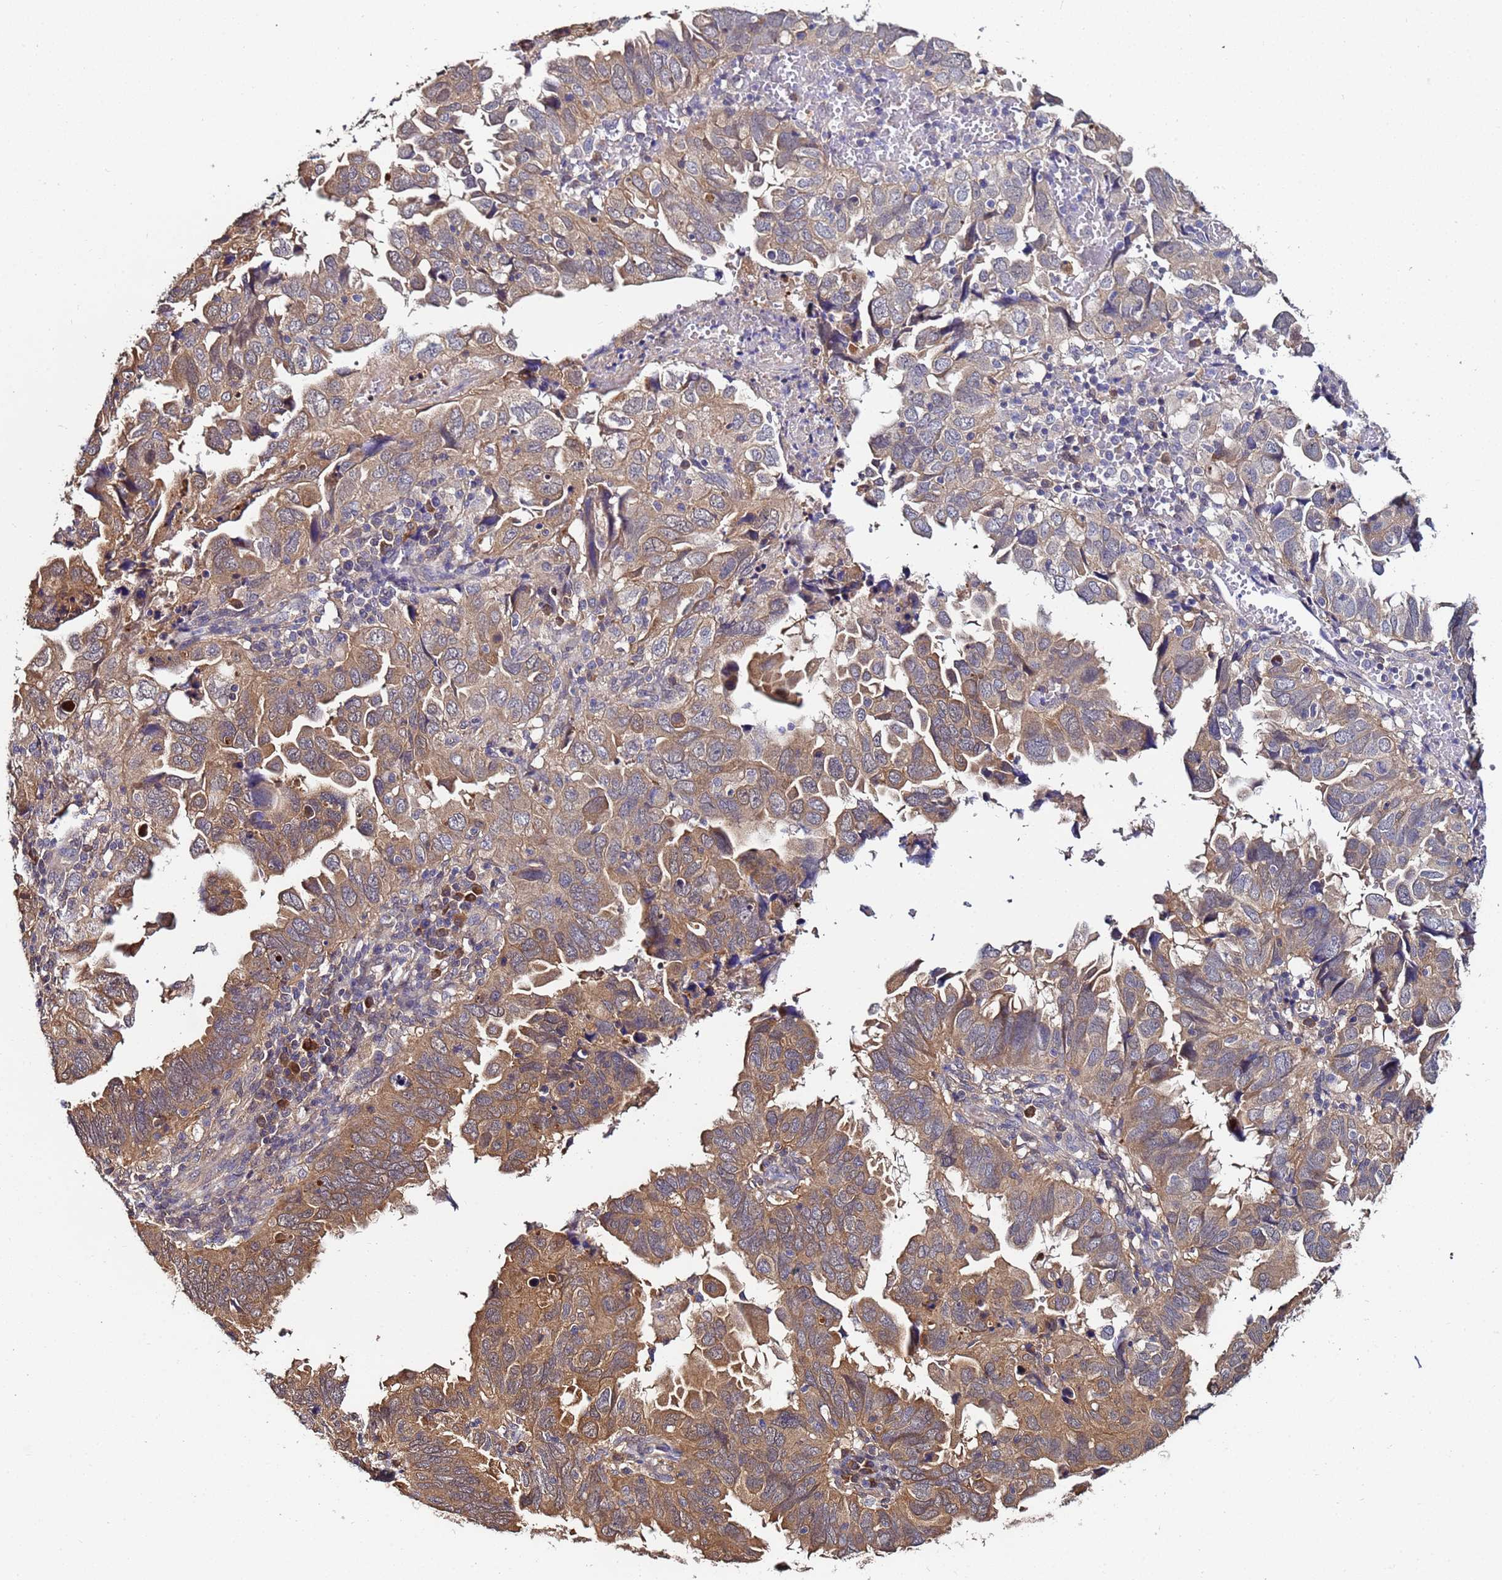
{"staining": {"intensity": "moderate", "quantity": ">75%", "location": "cytoplasmic/membranous"}, "tissue": "endometrial cancer", "cell_type": "Tumor cells", "image_type": "cancer", "snomed": [{"axis": "morphology", "description": "Adenocarcinoma, NOS"}, {"axis": "topography", "description": "Uterus"}], "caption": "Endometrial cancer stained with a protein marker exhibits moderate staining in tumor cells.", "gene": "NAXE", "patient": {"sex": "female", "age": 77}}